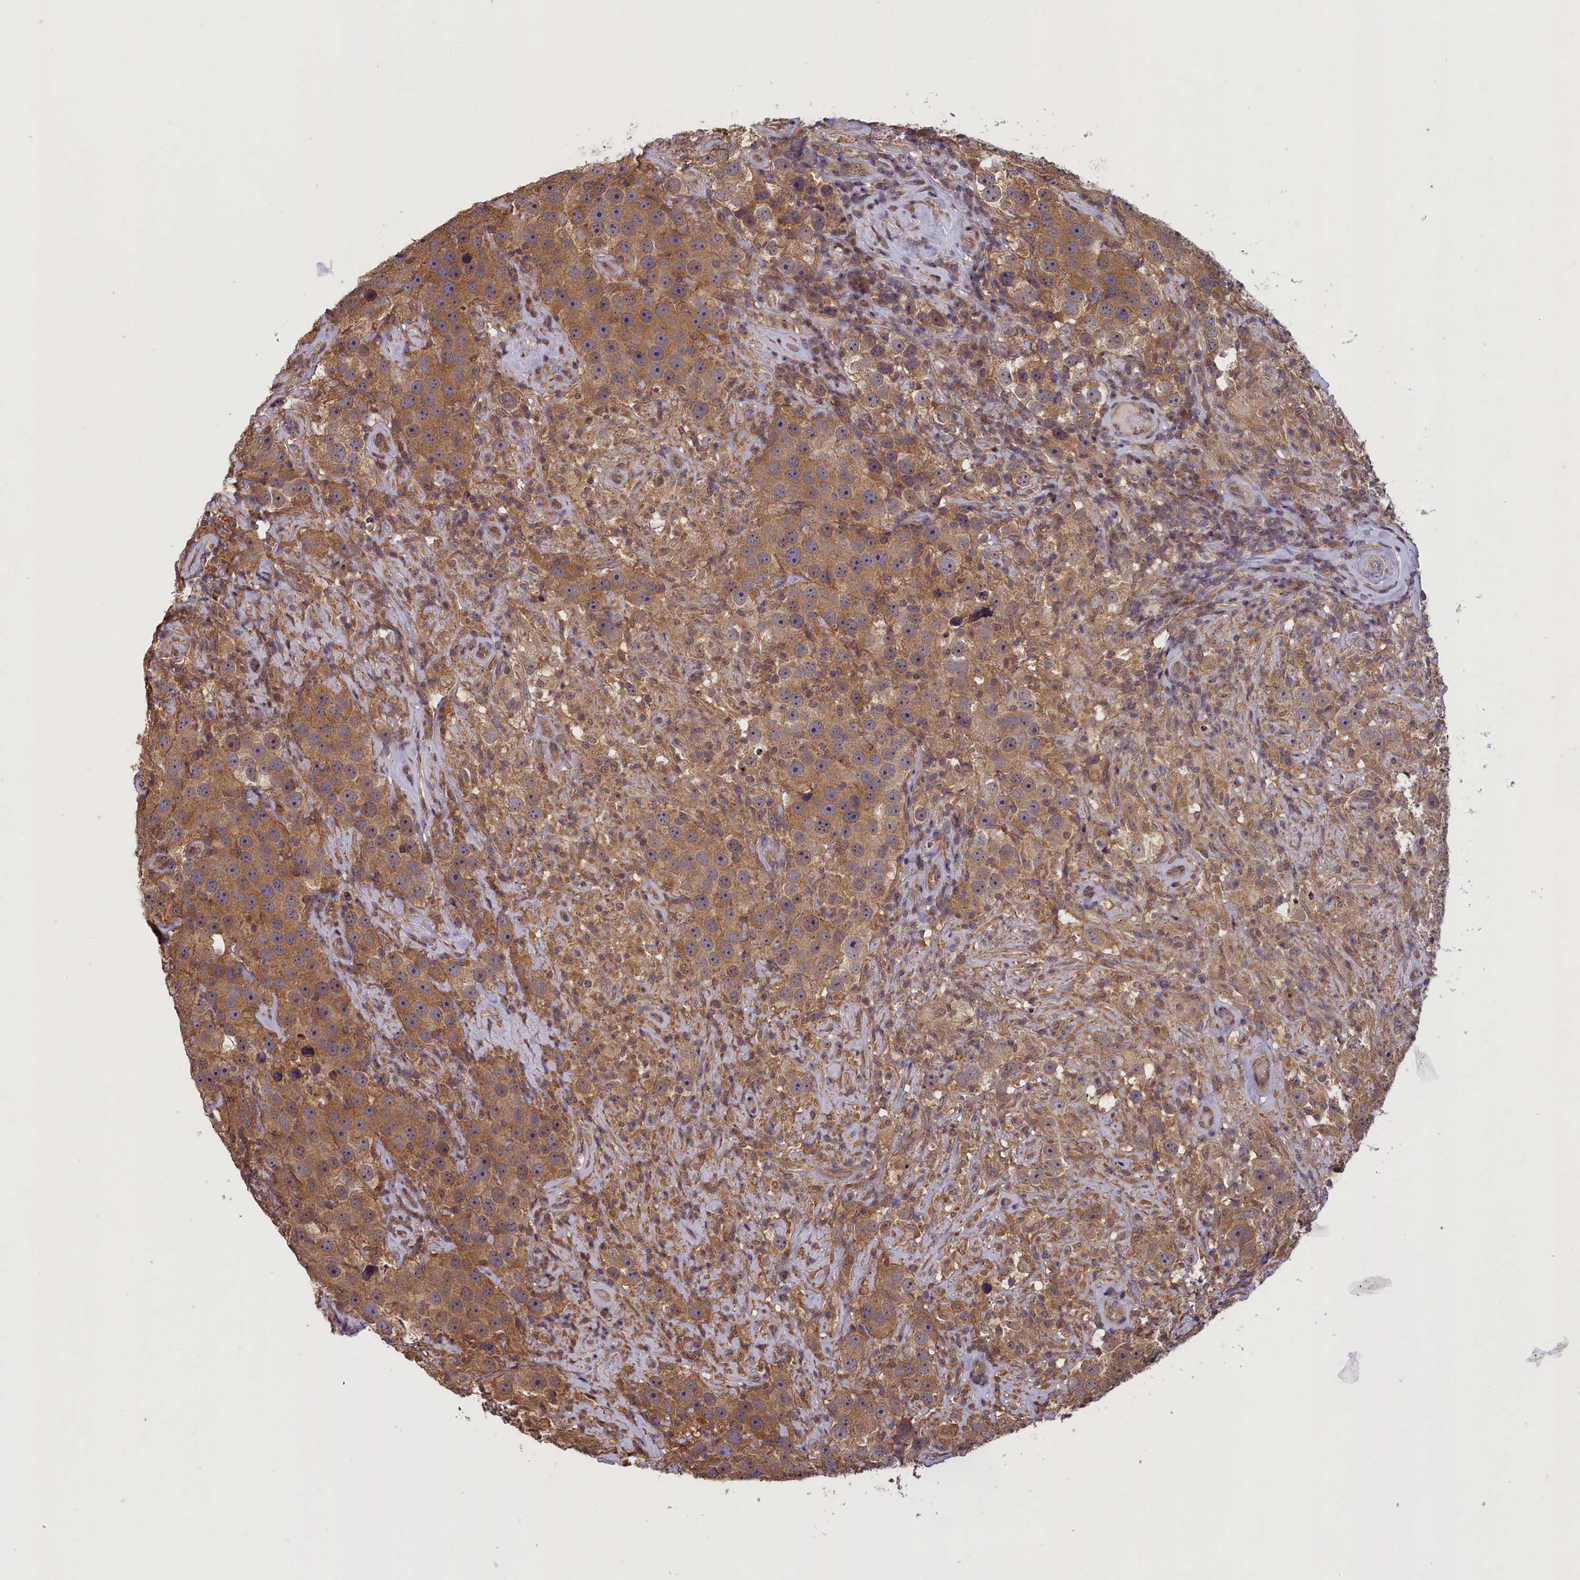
{"staining": {"intensity": "moderate", "quantity": ">75%", "location": "cytoplasmic/membranous"}, "tissue": "testis cancer", "cell_type": "Tumor cells", "image_type": "cancer", "snomed": [{"axis": "morphology", "description": "Seminoma, NOS"}, {"axis": "topography", "description": "Testis"}], "caption": "DAB immunohistochemical staining of testis seminoma reveals moderate cytoplasmic/membranous protein positivity in about >75% of tumor cells.", "gene": "NUBP1", "patient": {"sex": "male", "age": 49}}